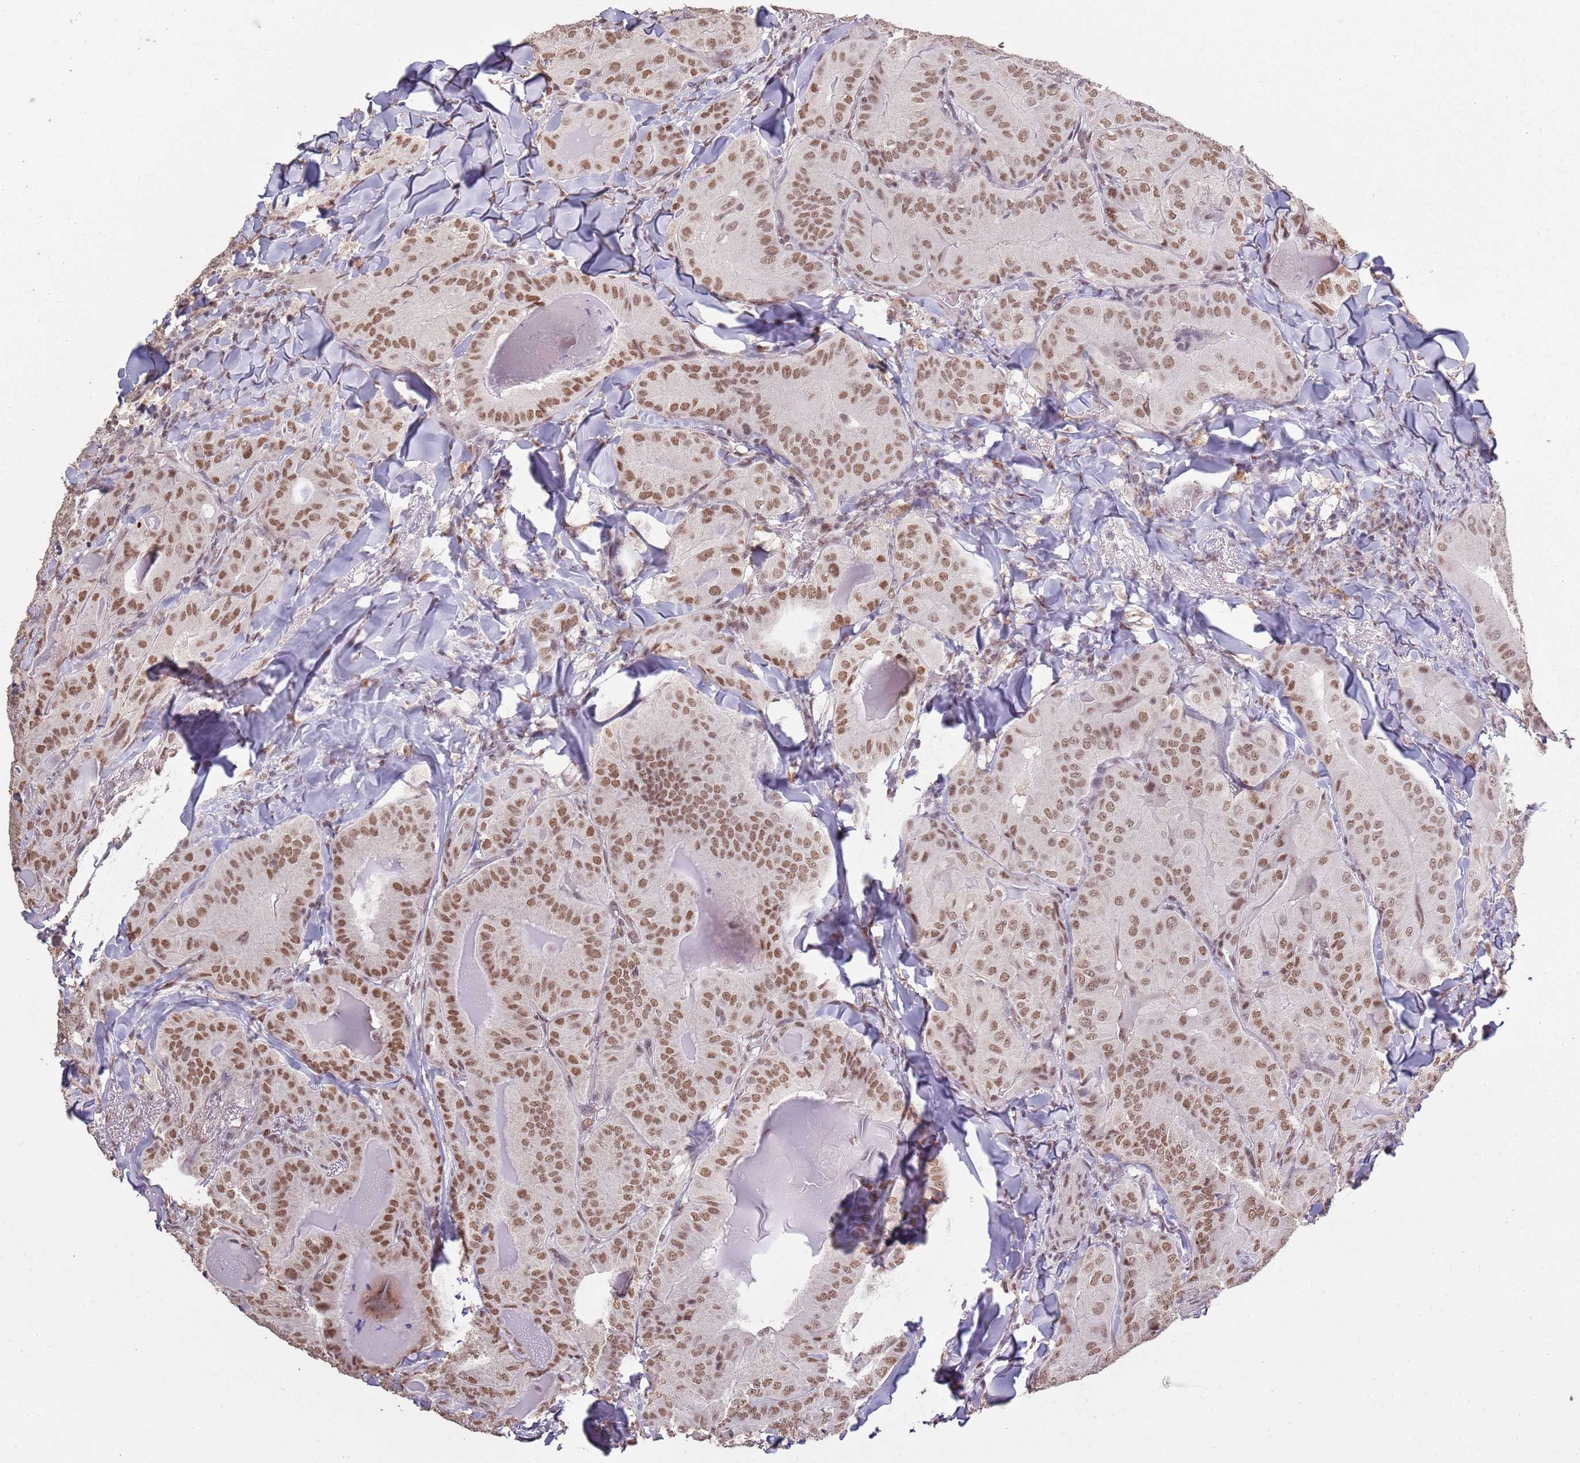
{"staining": {"intensity": "moderate", "quantity": ">75%", "location": "nuclear"}, "tissue": "thyroid cancer", "cell_type": "Tumor cells", "image_type": "cancer", "snomed": [{"axis": "morphology", "description": "Papillary adenocarcinoma, NOS"}, {"axis": "topography", "description": "Thyroid gland"}], "caption": "Protein positivity by immunohistochemistry displays moderate nuclear staining in about >75% of tumor cells in papillary adenocarcinoma (thyroid). (Stains: DAB in brown, nuclei in blue, Microscopy: brightfield microscopy at high magnification).", "gene": "ARL14EP", "patient": {"sex": "female", "age": 68}}